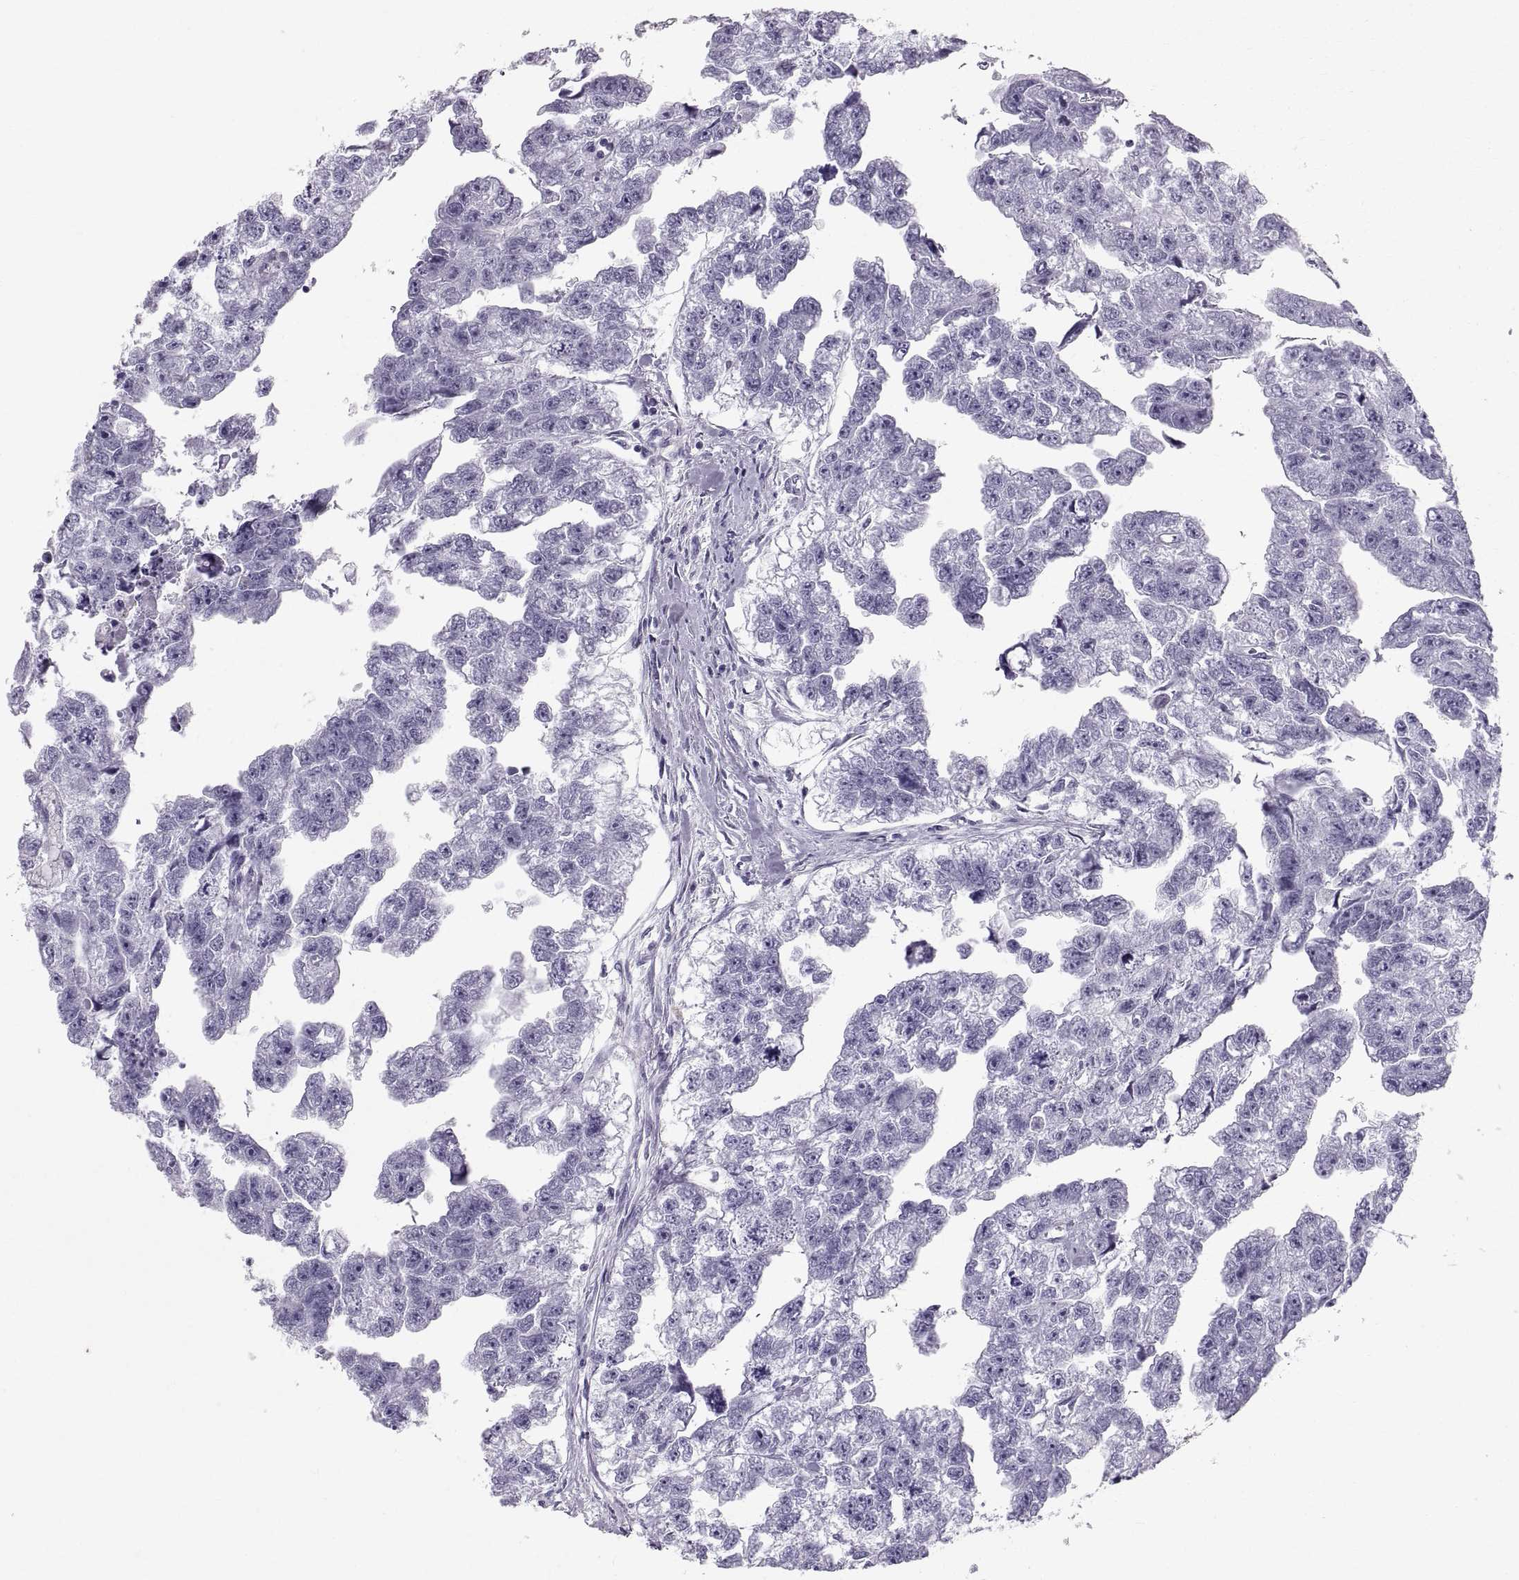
{"staining": {"intensity": "negative", "quantity": "none", "location": "none"}, "tissue": "testis cancer", "cell_type": "Tumor cells", "image_type": "cancer", "snomed": [{"axis": "morphology", "description": "Carcinoma, Embryonal, NOS"}, {"axis": "morphology", "description": "Teratoma, malignant, NOS"}, {"axis": "topography", "description": "Testis"}], "caption": "An IHC image of testis cancer is shown. There is no staining in tumor cells of testis cancer.", "gene": "SLC22A6", "patient": {"sex": "male", "age": 44}}